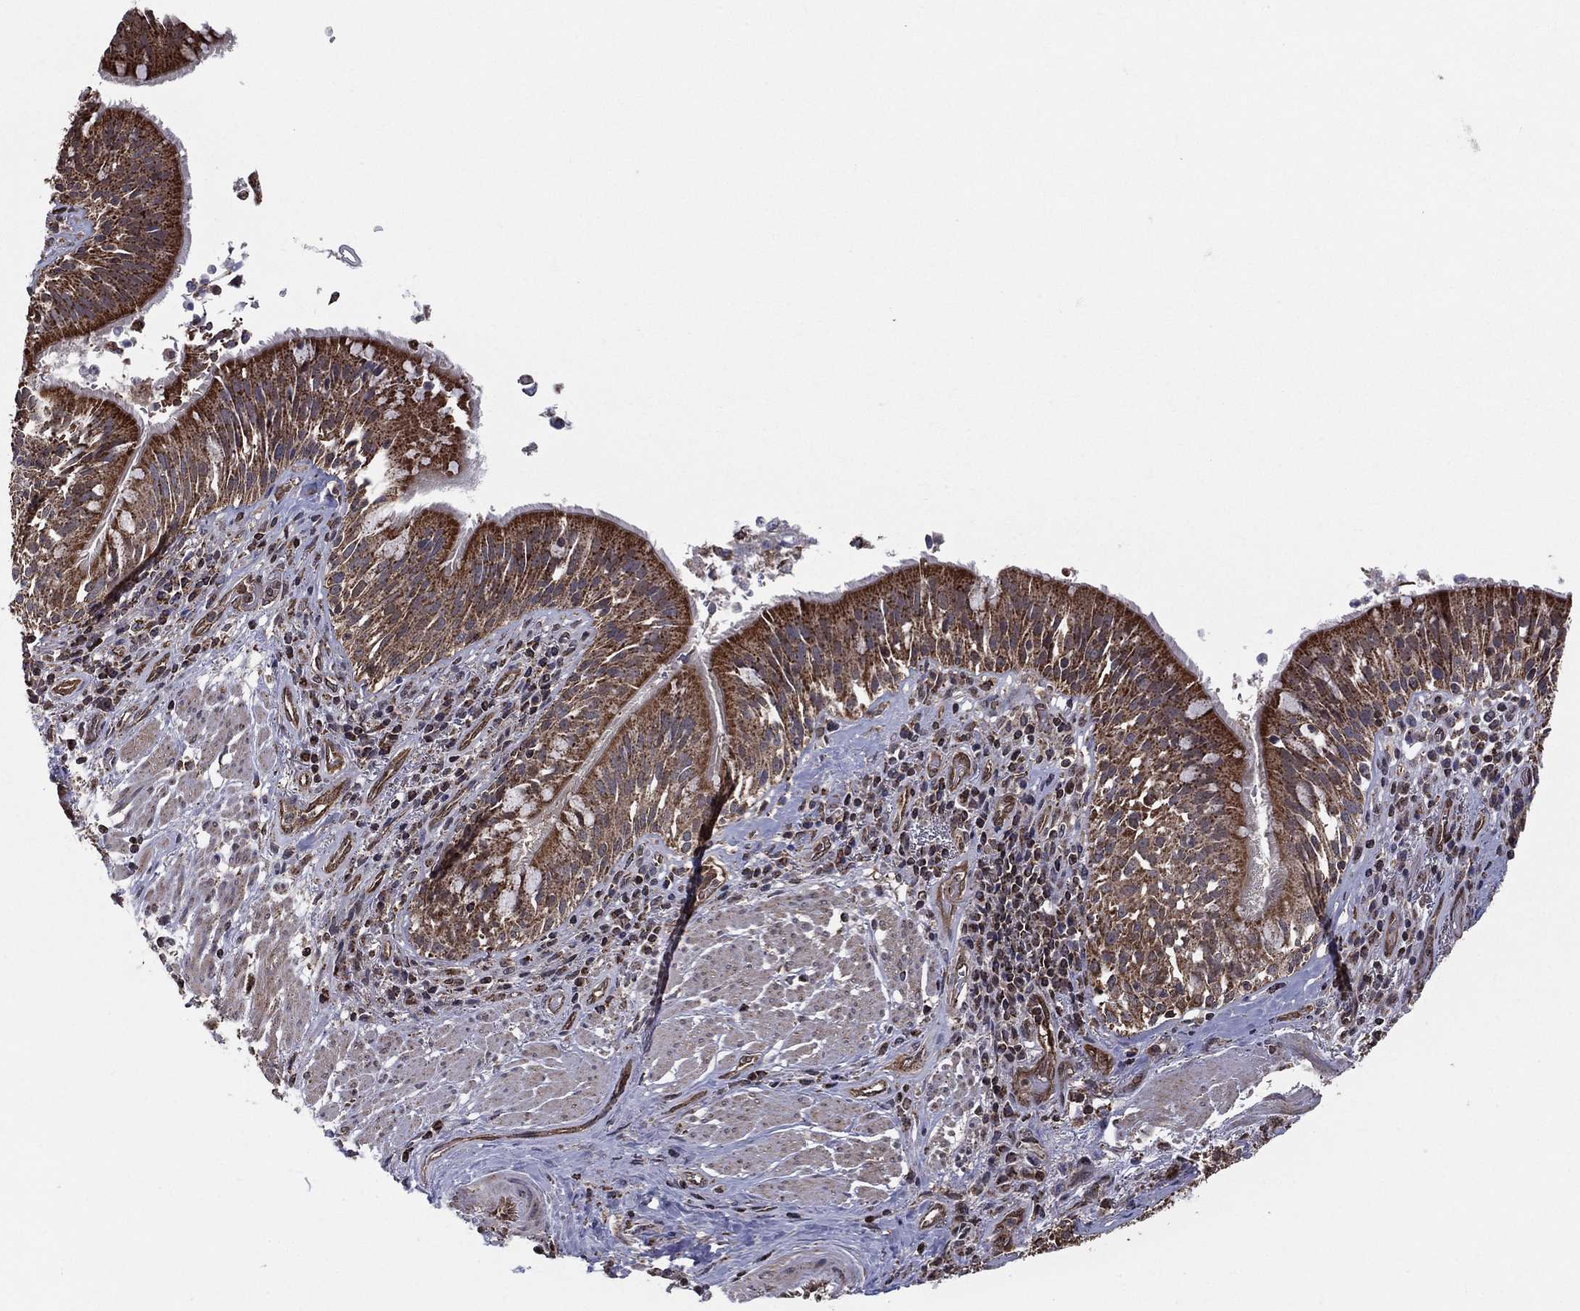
{"staining": {"intensity": "strong", "quantity": ">75%", "location": "cytoplasmic/membranous"}, "tissue": "bronchus", "cell_type": "Respiratory epithelial cells", "image_type": "normal", "snomed": [{"axis": "morphology", "description": "Normal tissue, NOS"}, {"axis": "morphology", "description": "Squamous cell carcinoma, NOS"}, {"axis": "topography", "description": "Bronchus"}, {"axis": "topography", "description": "Lung"}], "caption": "The photomicrograph reveals staining of benign bronchus, revealing strong cytoplasmic/membranous protein expression (brown color) within respiratory epithelial cells. The protein of interest is shown in brown color, while the nuclei are stained blue.", "gene": "ENSG00000288684", "patient": {"sex": "male", "age": 64}}